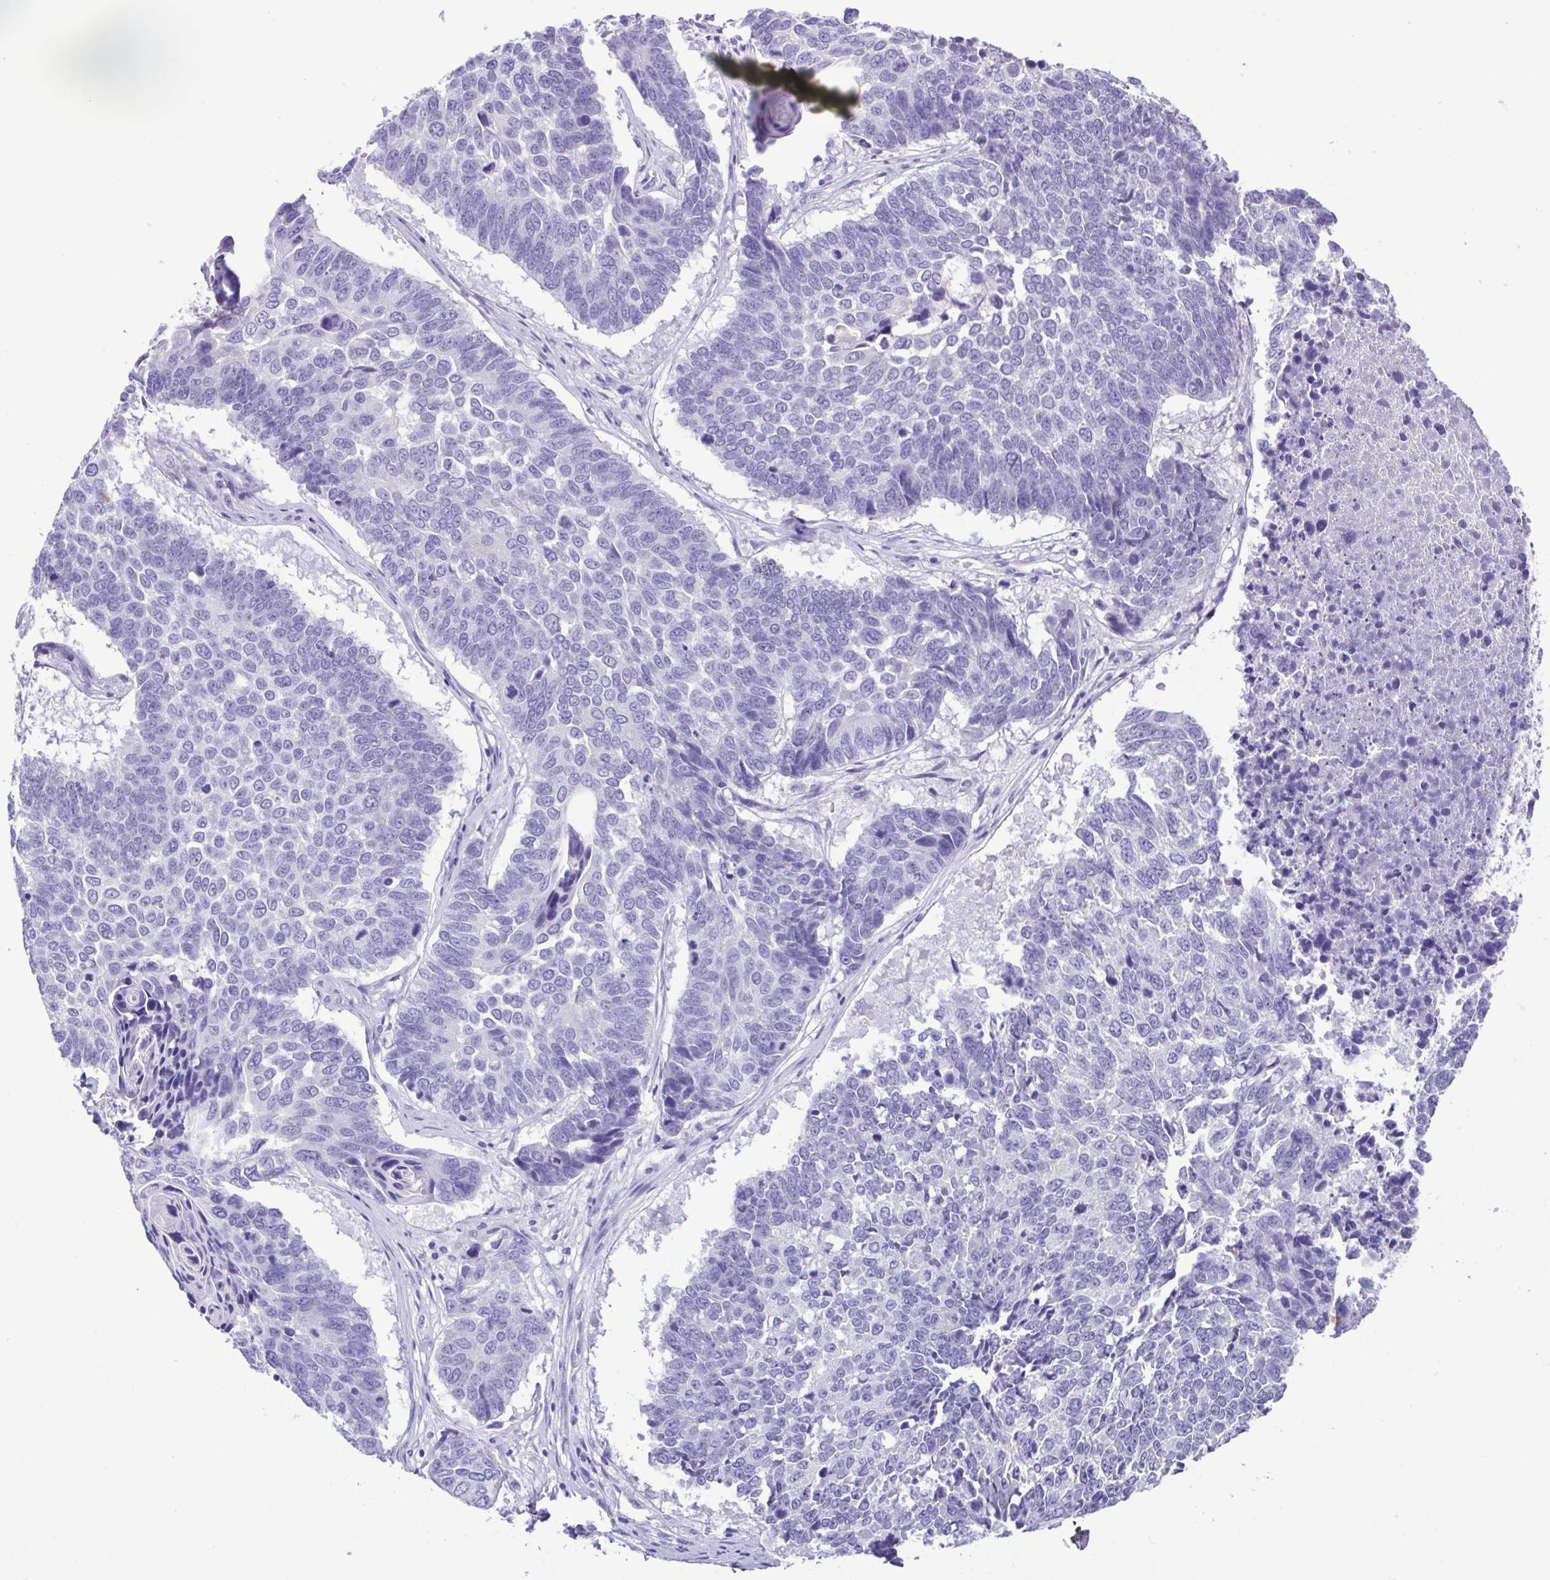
{"staining": {"intensity": "negative", "quantity": "none", "location": "none"}, "tissue": "lung cancer", "cell_type": "Tumor cells", "image_type": "cancer", "snomed": [{"axis": "morphology", "description": "Squamous cell carcinoma, NOS"}, {"axis": "topography", "description": "Lung"}], "caption": "This is a micrograph of immunohistochemistry (IHC) staining of lung cancer, which shows no positivity in tumor cells.", "gene": "CBY2", "patient": {"sex": "male", "age": 73}}